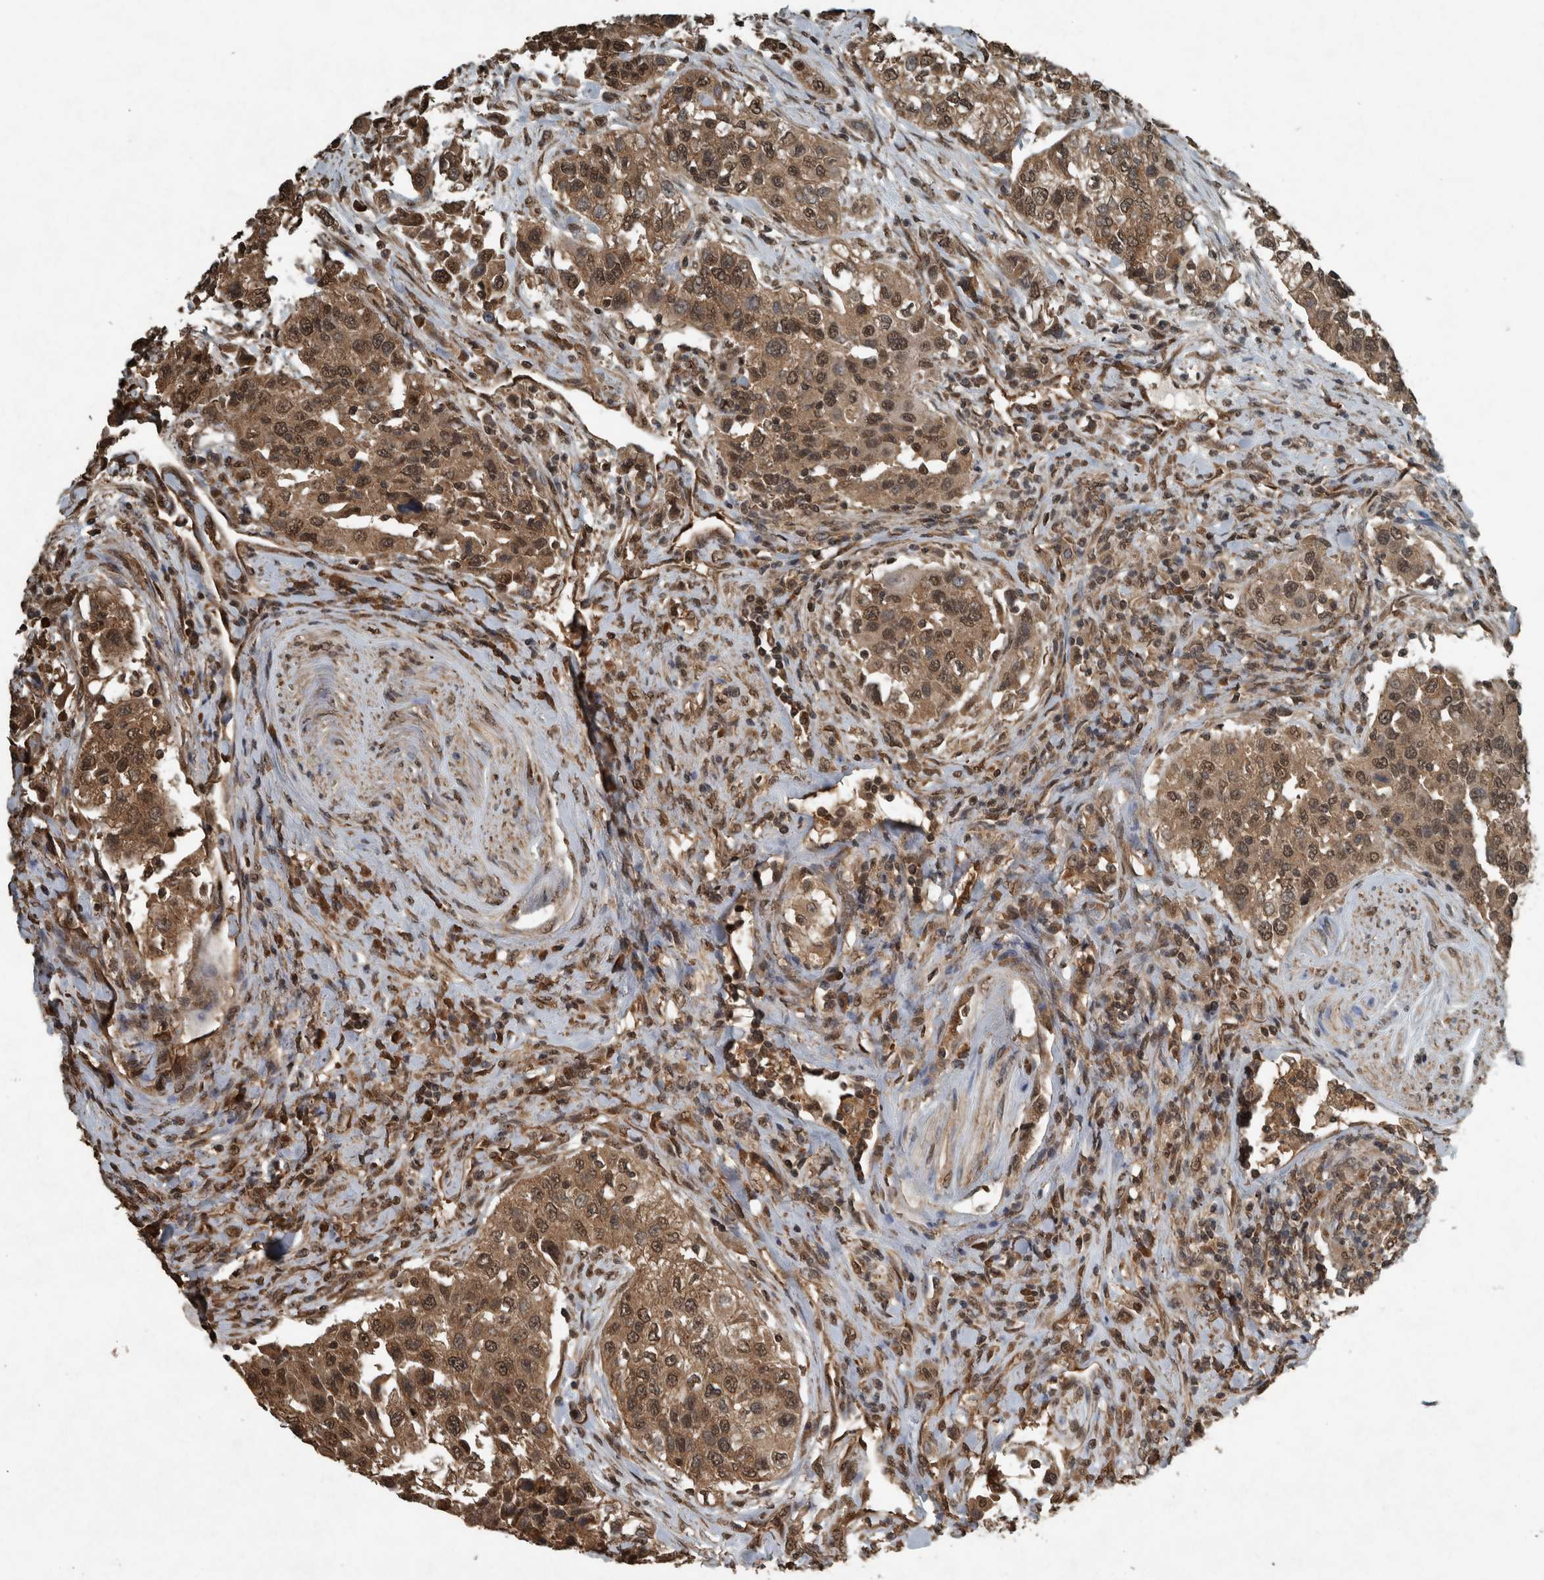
{"staining": {"intensity": "moderate", "quantity": ">75%", "location": "cytoplasmic/membranous,nuclear"}, "tissue": "urothelial cancer", "cell_type": "Tumor cells", "image_type": "cancer", "snomed": [{"axis": "morphology", "description": "Urothelial carcinoma, High grade"}, {"axis": "topography", "description": "Urinary bladder"}], "caption": "Immunohistochemical staining of urothelial cancer reveals moderate cytoplasmic/membranous and nuclear protein expression in approximately >75% of tumor cells. The protein of interest is shown in brown color, while the nuclei are stained blue.", "gene": "ARHGEF12", "patient": {"sex": "female", "age": 80}}